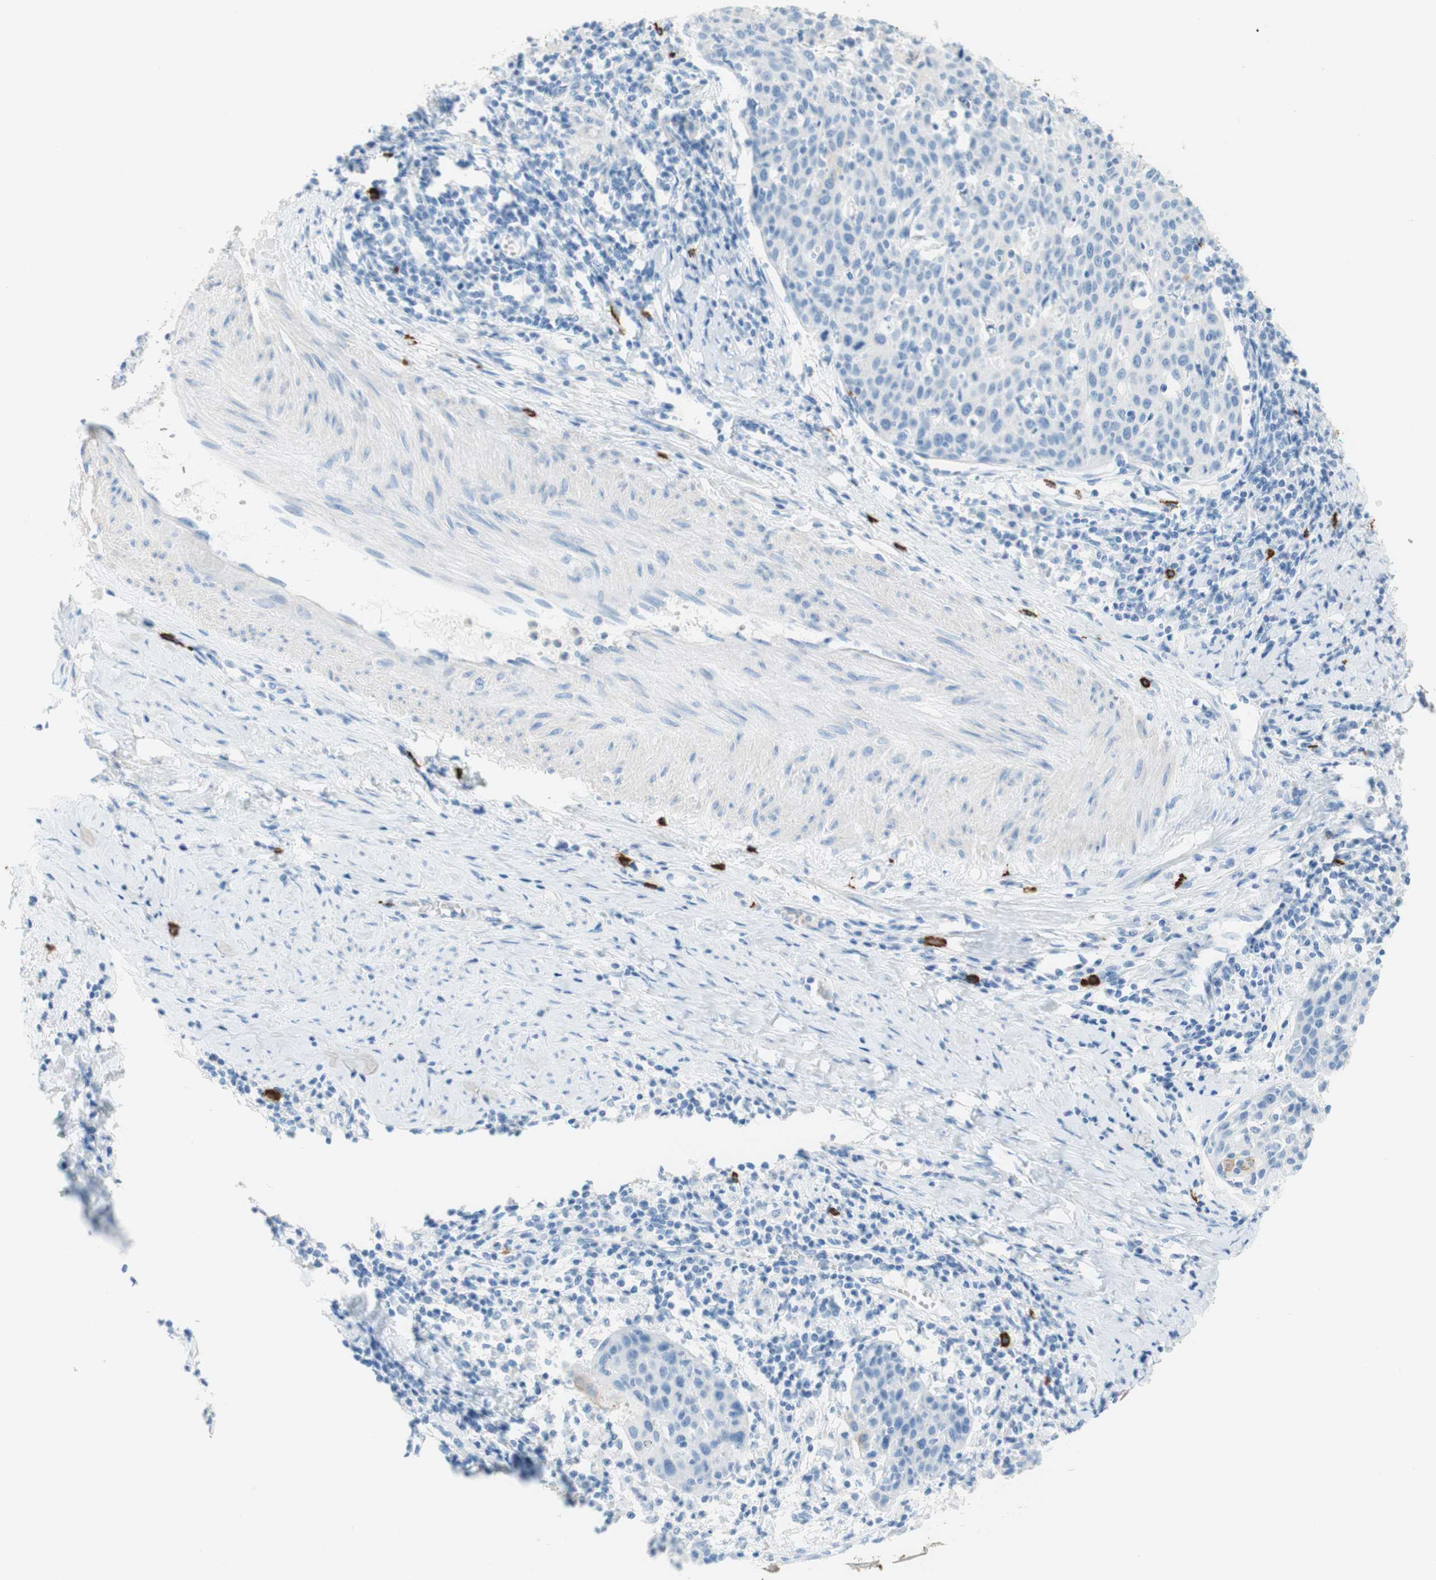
{"staining": {"intensity": "negative", "quantity": "none", "location": "none"}, "tissue": "cervical cancer", "cell_type": "Tumor cells", "image_type": "cancer", "snomed": [{"axis": "morphology", "description": "Squamous cell carcinoma, NOS"}, {"axis": "topography", "description": "Cervix"}], "caption": "Immunohistochemistry (IHC) of human squamous cell carcinoma (cervical) shows no expression in tumor cells.", "gene": "CEACAM1", "patient": {"sex": "female", "age": 38}}